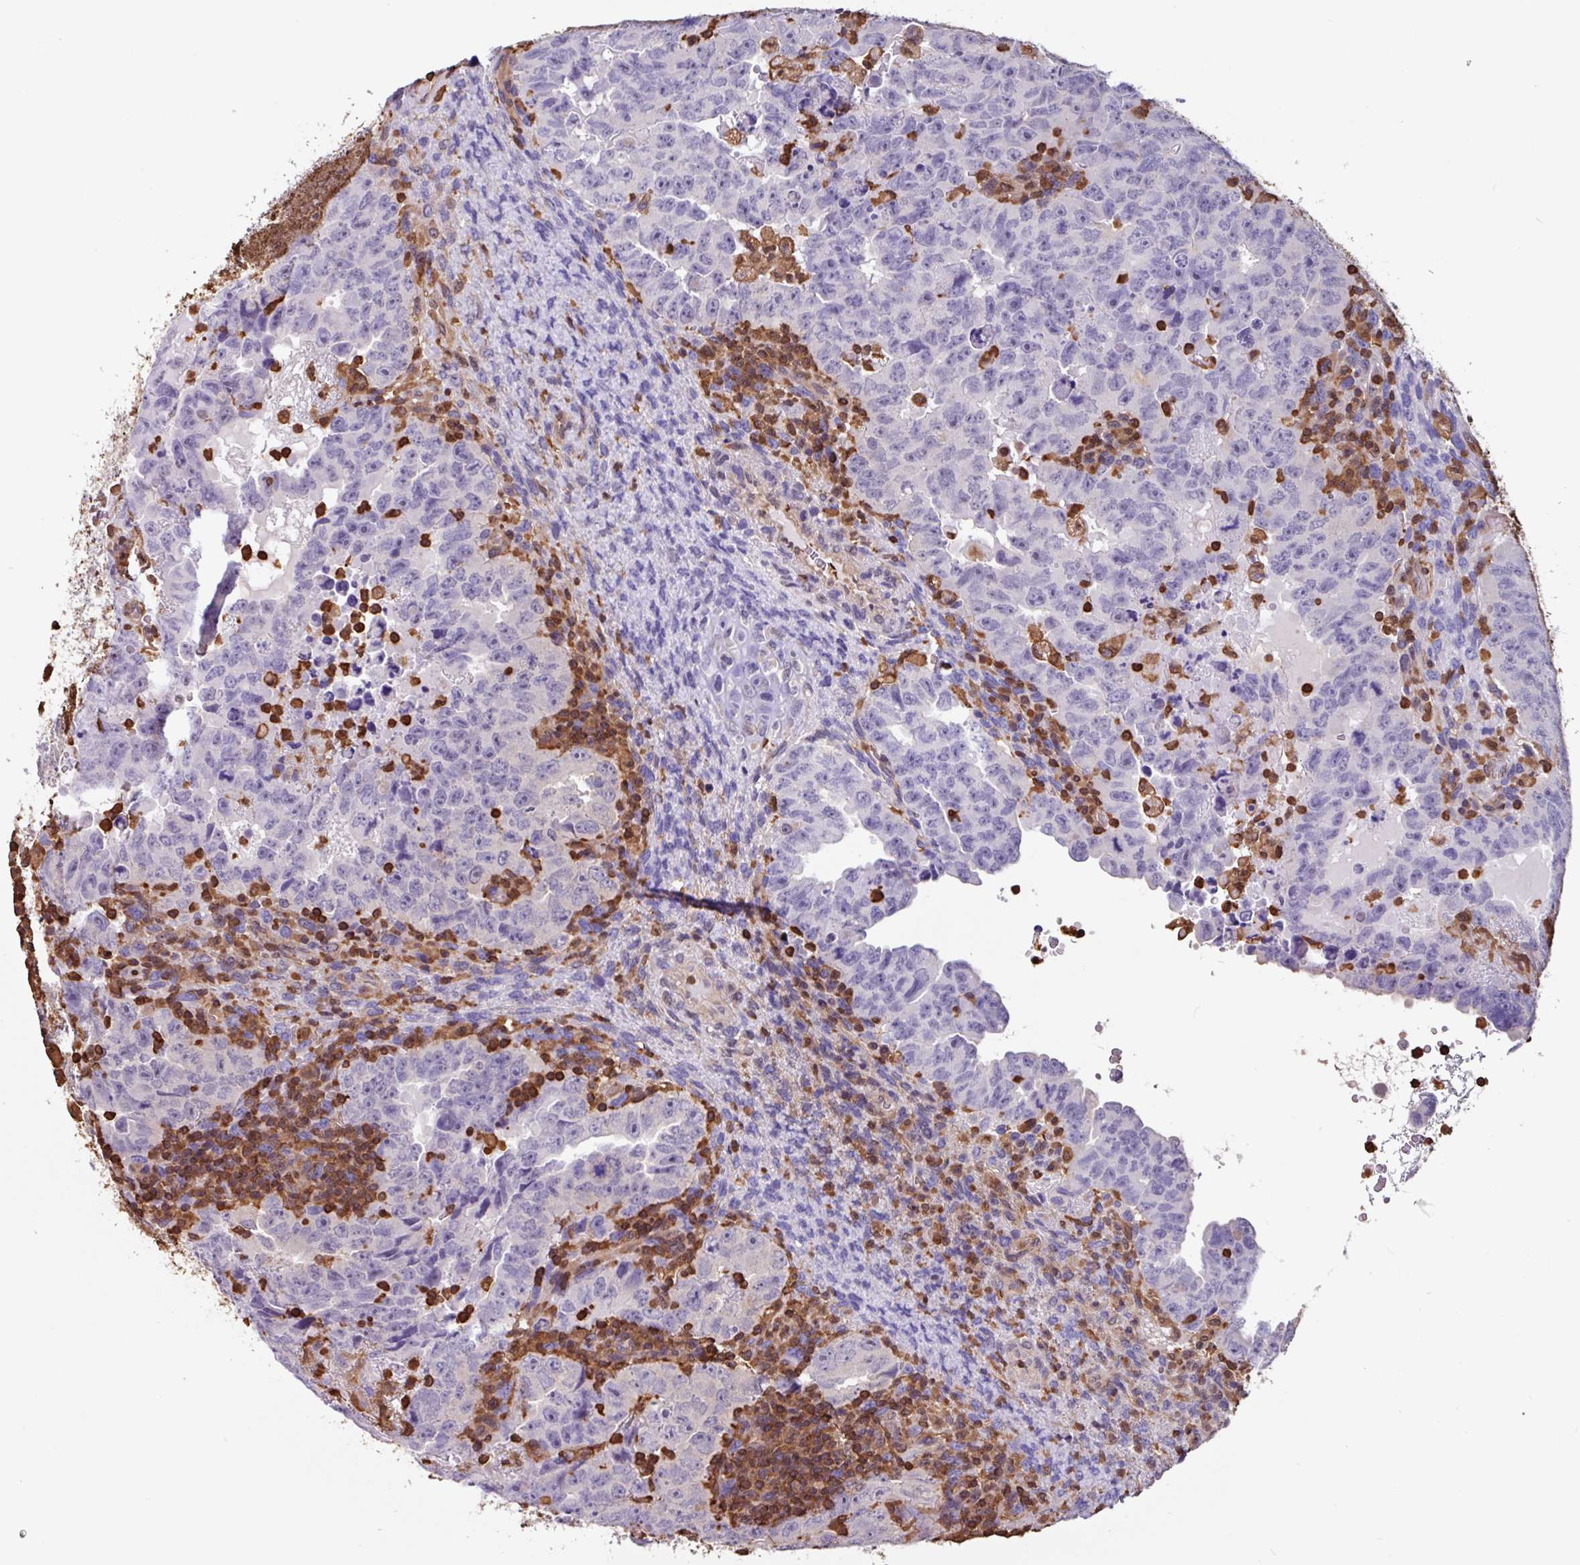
{"staining": {"intensity": "negative", "quantity": "none", "location": "none"}, "tissue": "testis cancer", "cell_type": "Tumor cells", "image_type": "cancer", "snomed": [{"axis": "morphology", "description": "Carcinoma, Embryonal, NOS"}, {"axis": "topography", "description": "Testis"}], "caption": "Immunohistochemistry (IHC) histopathology image of embryonal carcinoma (testis) stained for a protein (brown), which demonstrates no staining in tumor cells.", "gene": "ARHGDIB", "patient": {"sex": "male", "age": 24}}